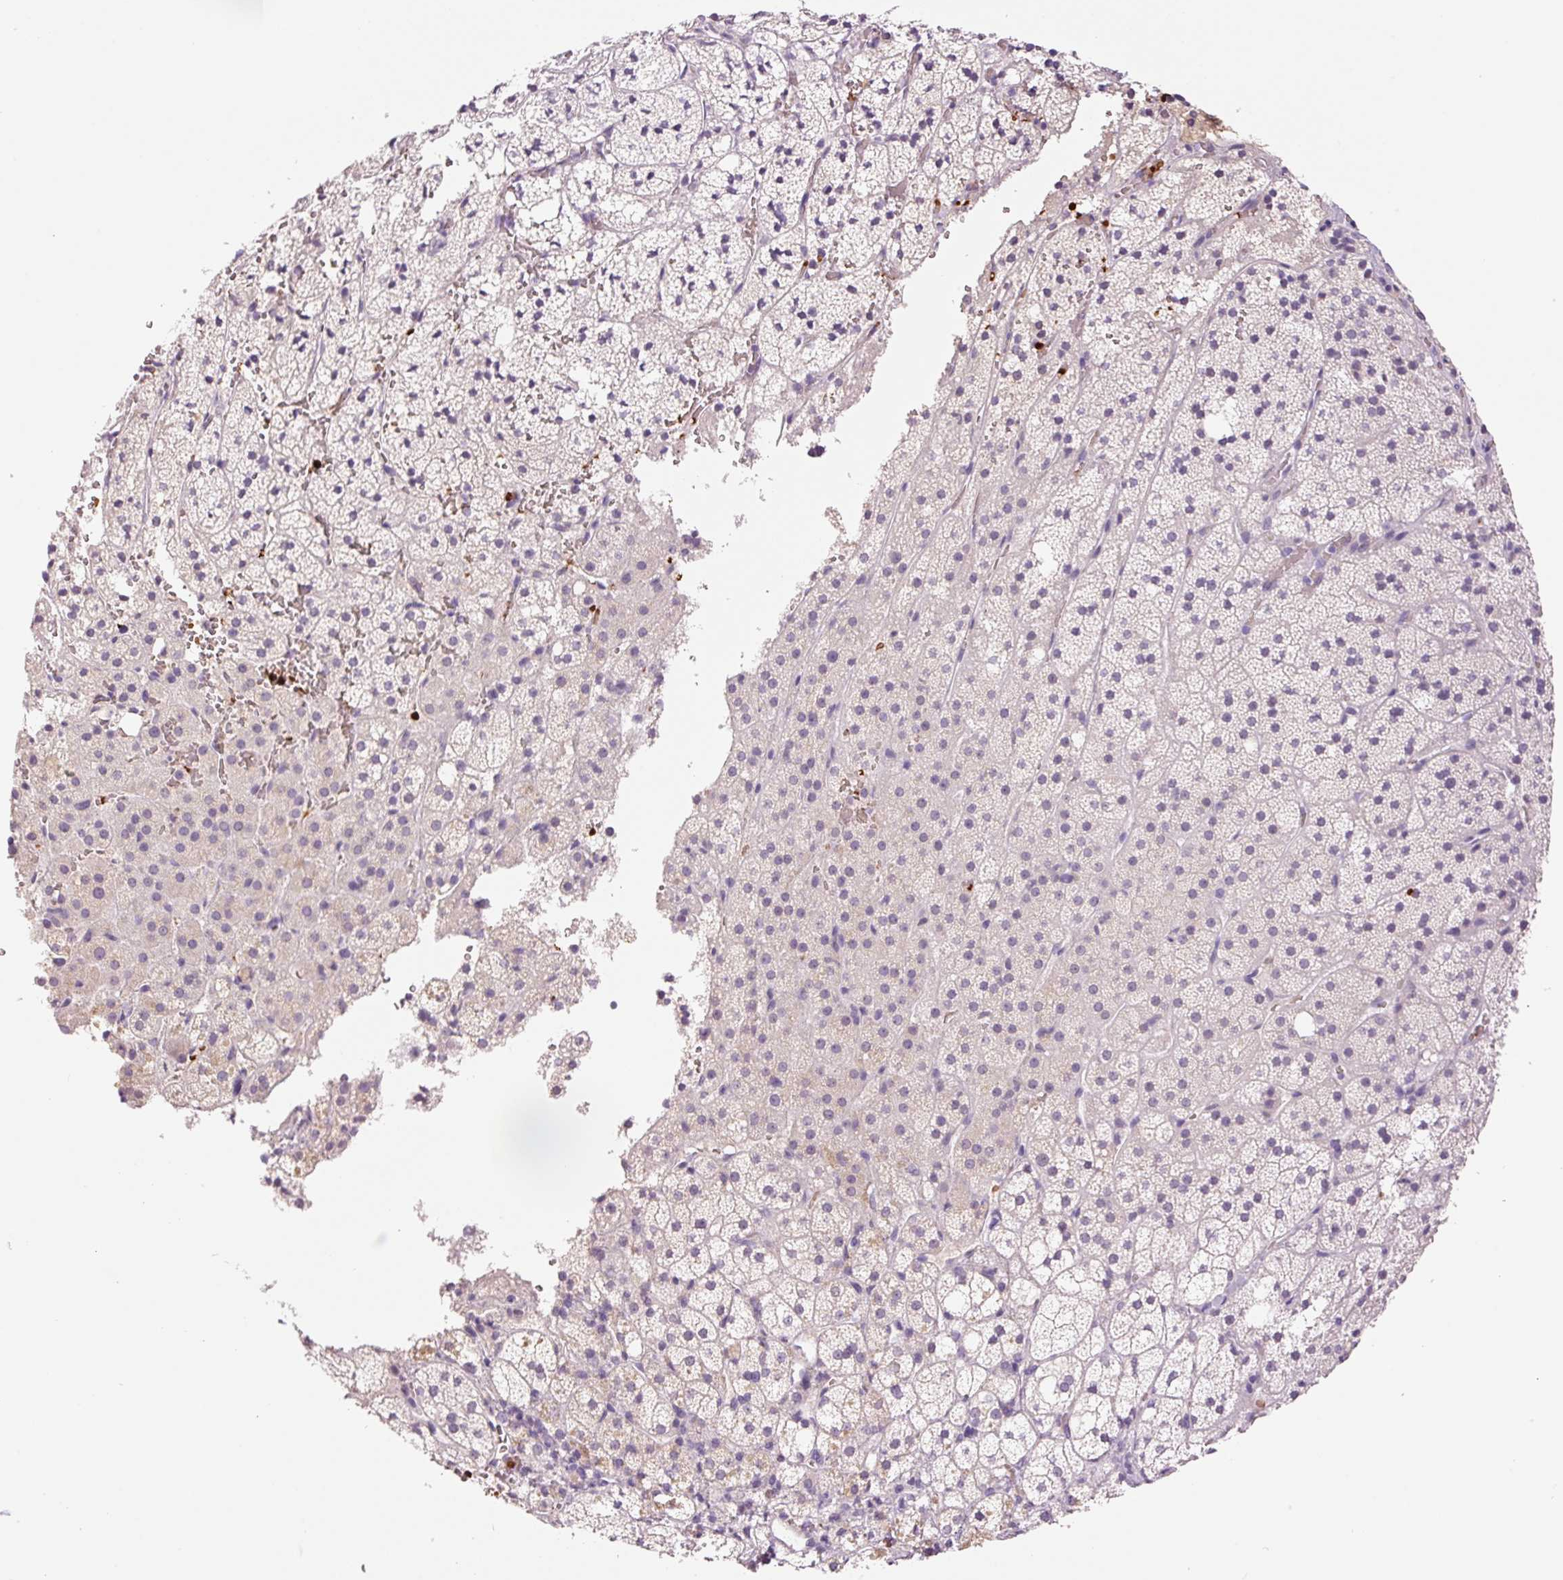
{"staining": {"intensity": "negative", "quantity": "none", "location": "none"}, "tissue": "adrenal gland", "cell_type": "Glandular cells", "image_type": "normal", "snomed": [{"axis": "morphology", "description": "Normal tissue, NOS"}, {"axis": "topography", "description": "Adrenal gland"}], "caption": "High power microscopy image of an immunohistochemistry (IHC) image of normal adrenal gland, revealing no significant expression in glandular cells. Nuclei are stained in blue.", "gene": "LY6G6D", "patient": {"sex": "male", "age": 53}}